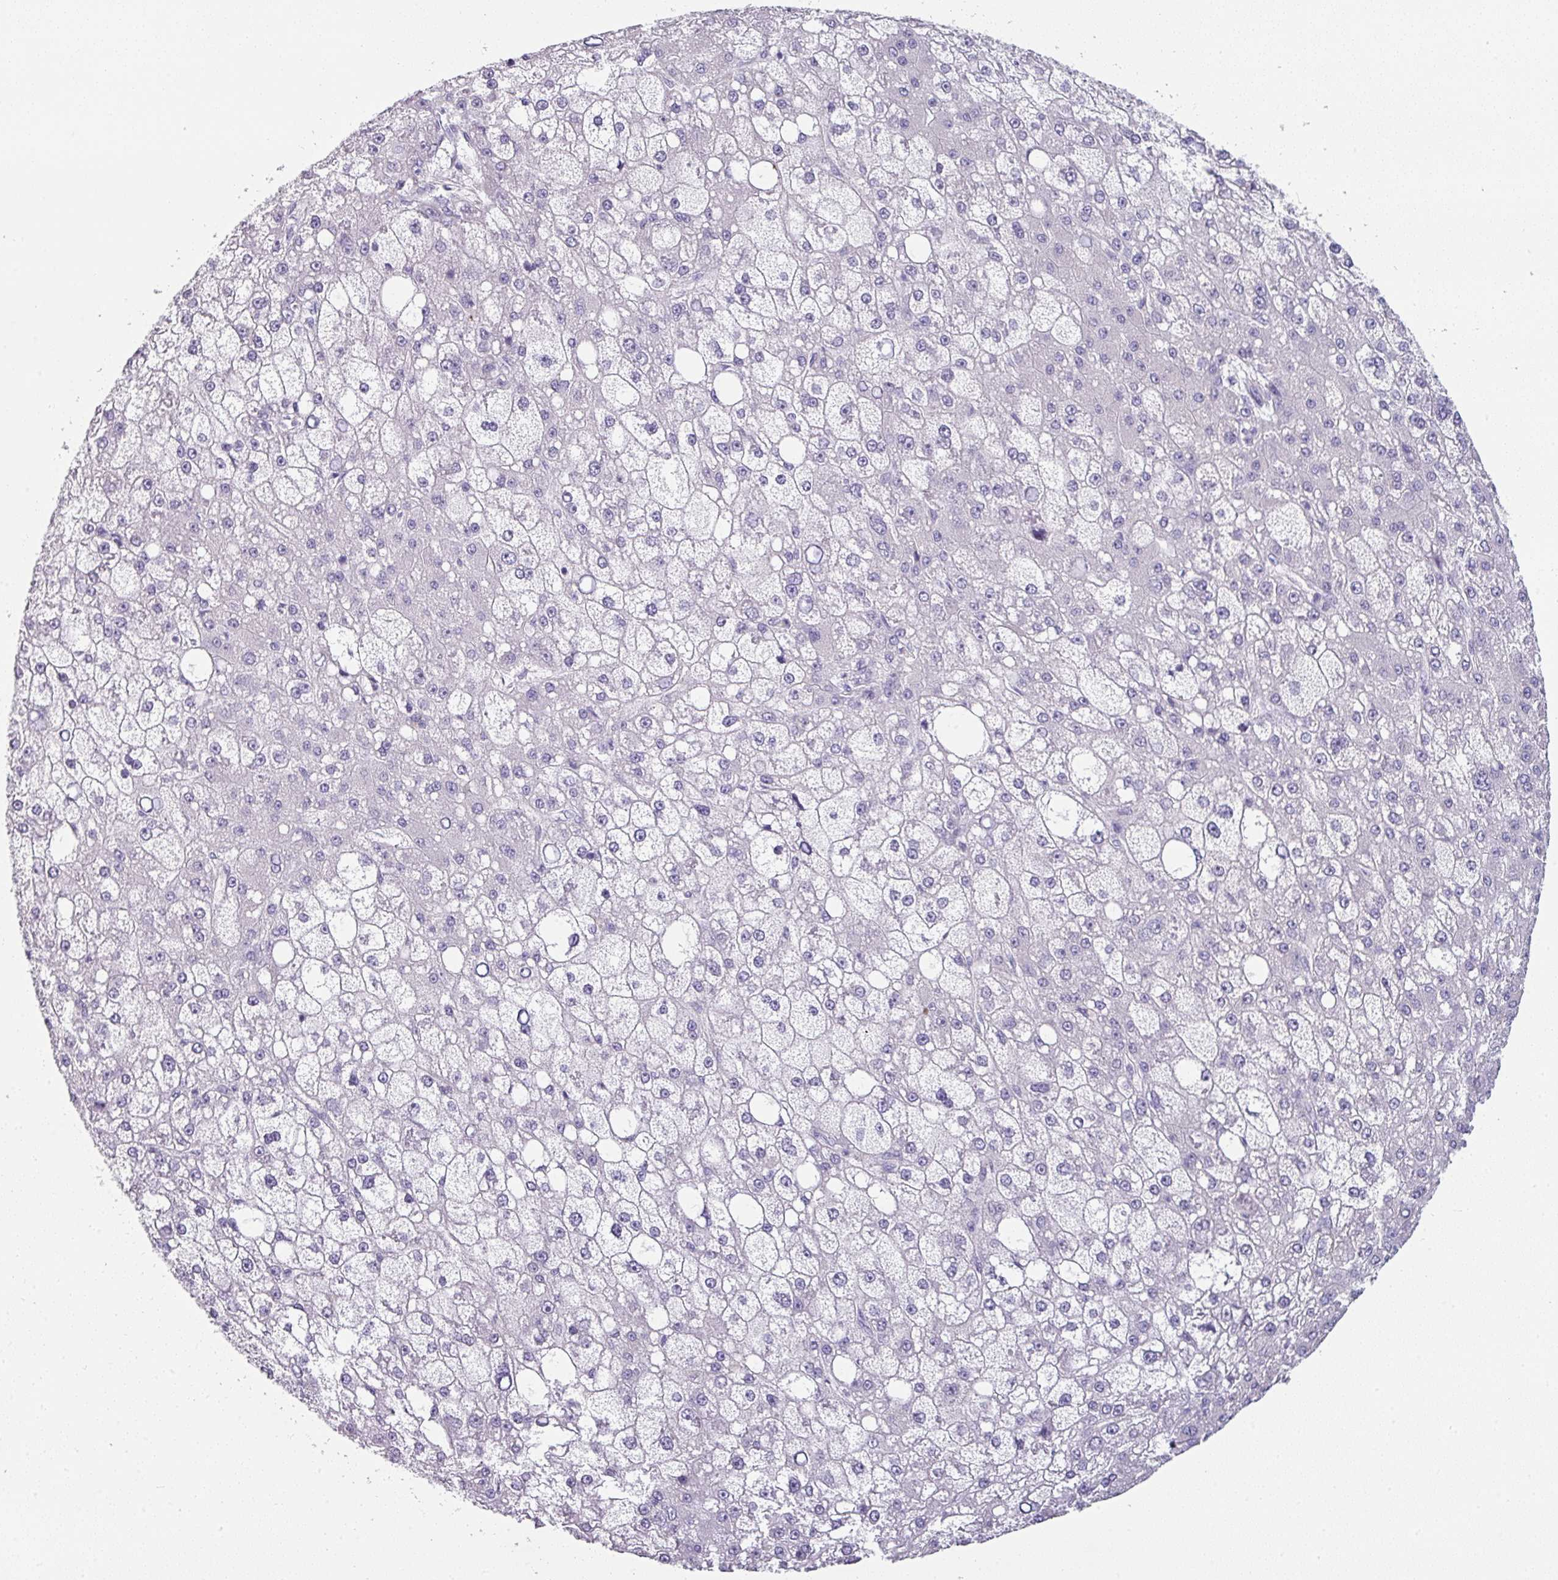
{"staining": {"intensity": "negative", "quantity": "none", "location": "none"}, "tissue": "liver cancer", "cell_type": "Tumor cells", "image_type": "cancer", "snomed": [{"axis": "morphology", "description": "Carcinoma, Hepatocellular, NOS"}, {"axis": "topography", "description": "Liver"}], "caption": "A histopathology image of liver cancer stained for a protein demonstrates no brown staining in tumor cells. (DAB immunohistochemistry visualized using brightfield microscopy, high magnification).", "gene": "SLC17A7", "patient": {"sex": "male", "age": 67}}